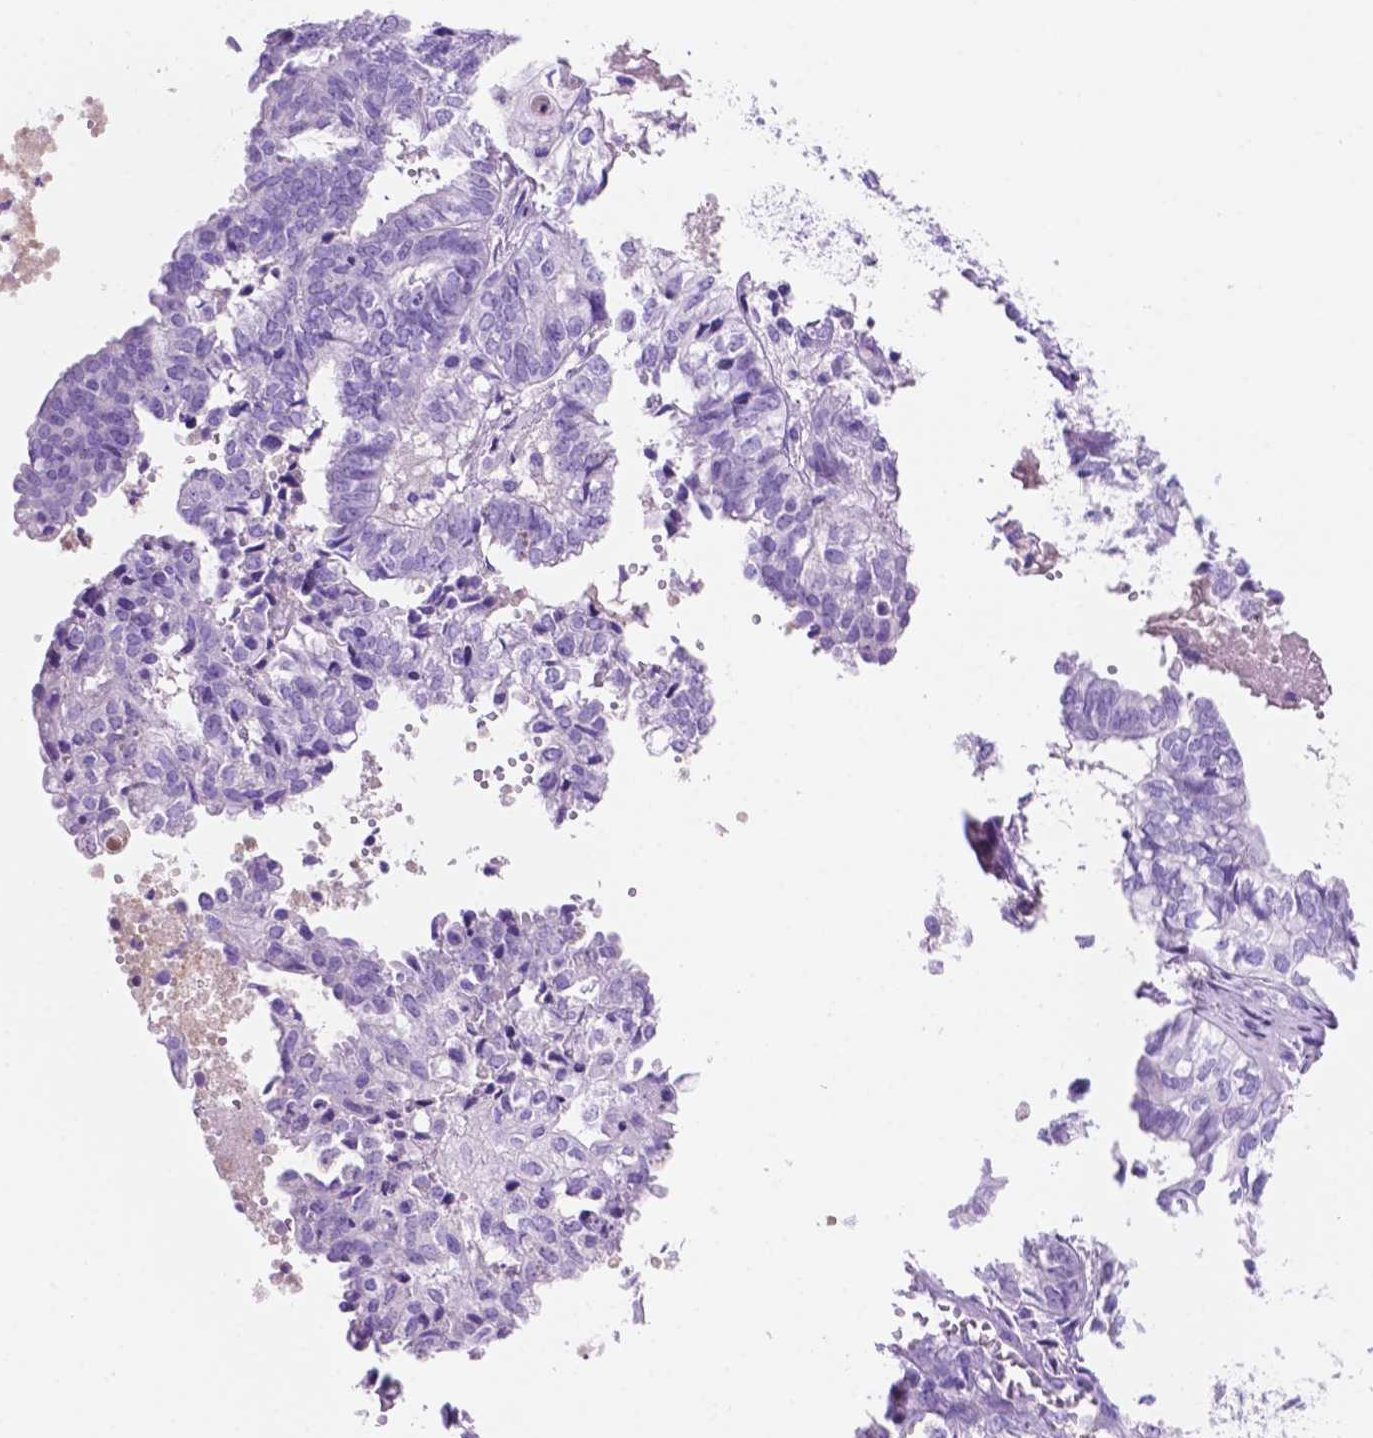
{"staining": {"intensity": "negative", "quantity": "none", "location": "none"}, "tissue": "ovarian cancer", "cell_type": "Tumor cells", "image_type": "cancer", "snomed": [{"axis": "morphology", "description": "Carcinoma, endometroid"}, {"axis": "topography", "description": "Ovary"}], "caption": "The IHC micrograph has no significant expression in tumor cells of endometroid carcinoma (ovarian) tissue. (DAB immunohistochemistry visualized using brightfield microscopy, high magnification).", "gene": "FOXB2", "patient": {"sex": "female", "age": 64}}